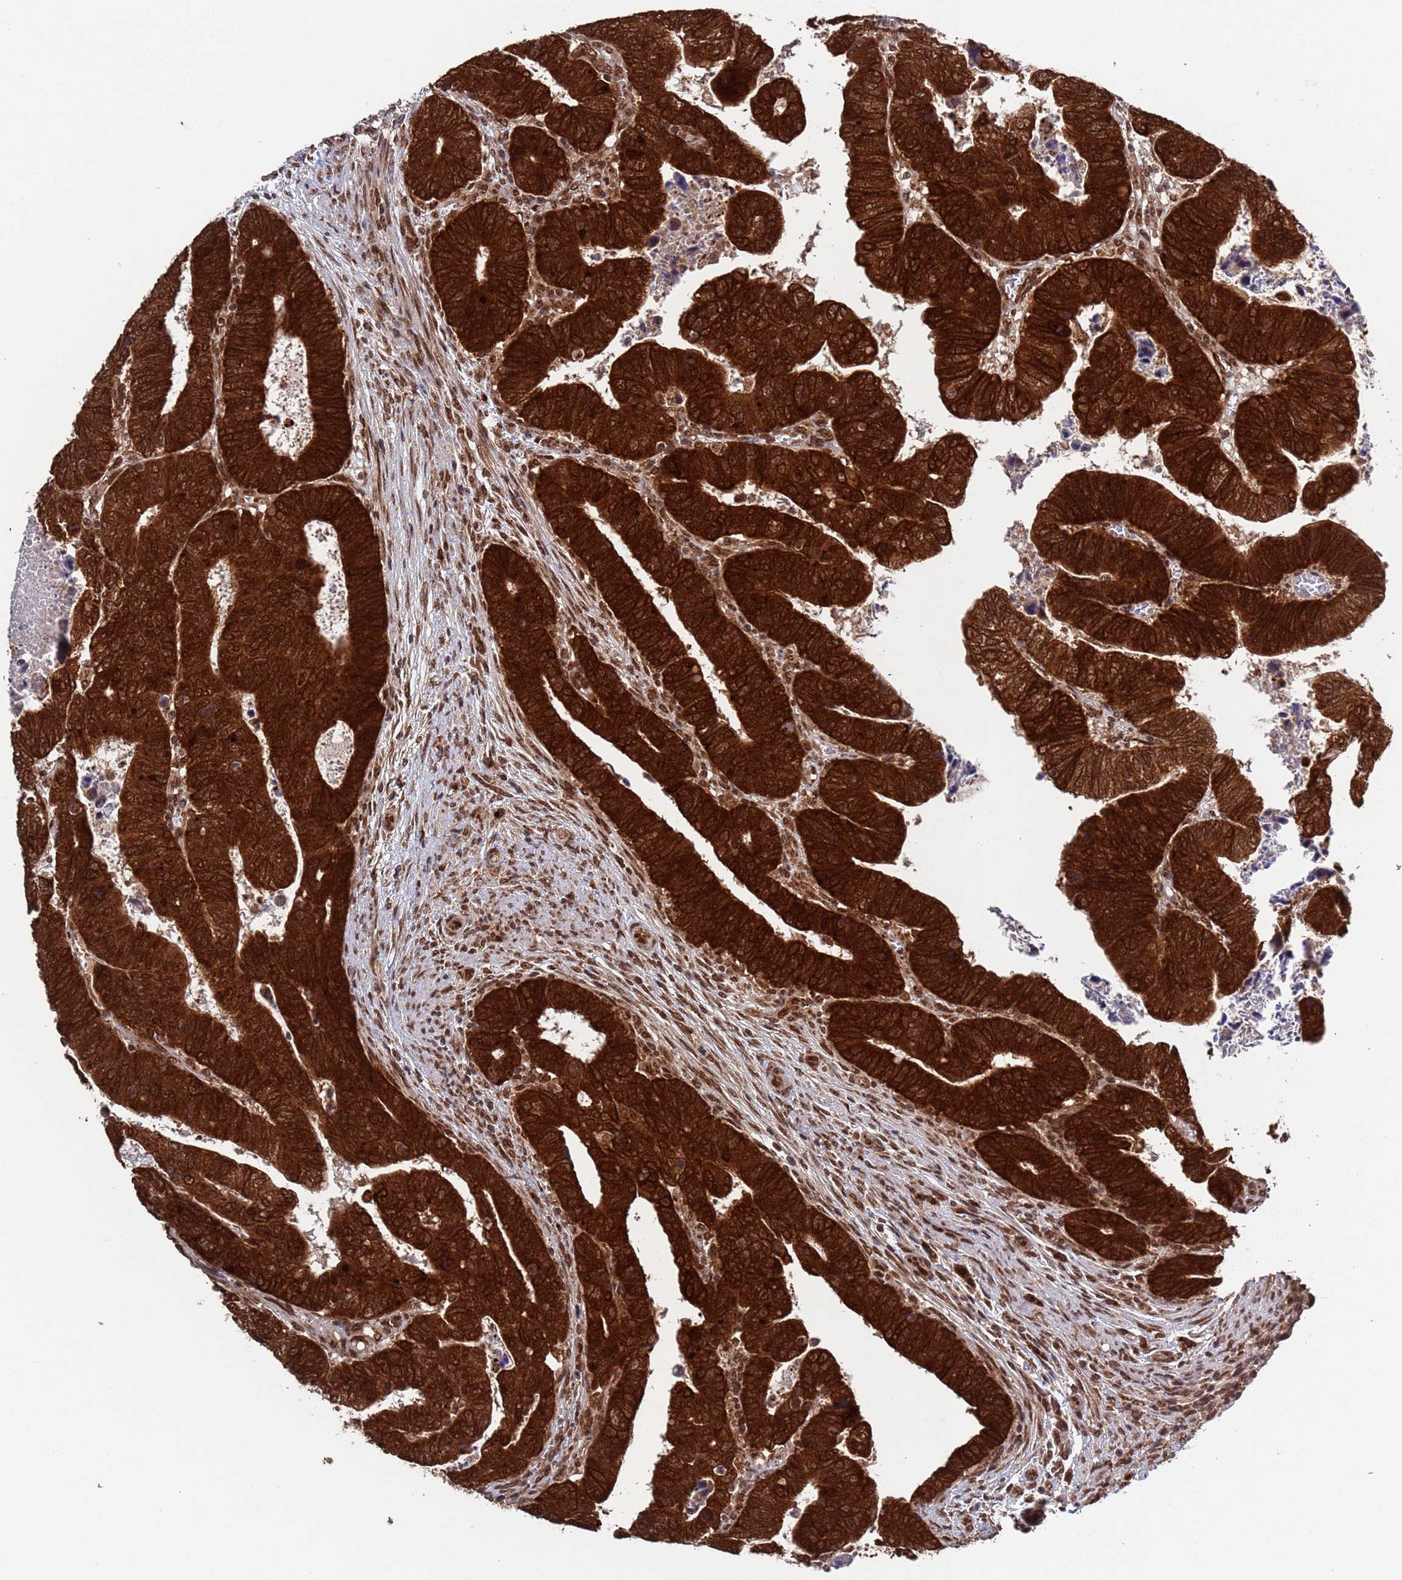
{"staining": {"intensity": "strong", "quantity": ">75%", "location": "cytoplasmic/membranous,nuclear"}, "tissue": "colorectal cancer", "cell_type": "Tumor cells", "image_type": "cancer", "snomed": [{"axis": "morphology", "description": "Normal tissue, NOS"}, {"axis": "morphology", "description": "Adenocarcinoma, NOS"}, {"axis": "topography", "description": "Rectum"}], "caption": "The immunohistochemical stain shows strong cytoplasmic/membranous and nuclear positivity in tumor cells of adenocarcinoma (colorectal) tissue.", "gene": "FUBP3", "patient": {"sex": "female", "age": 65}}